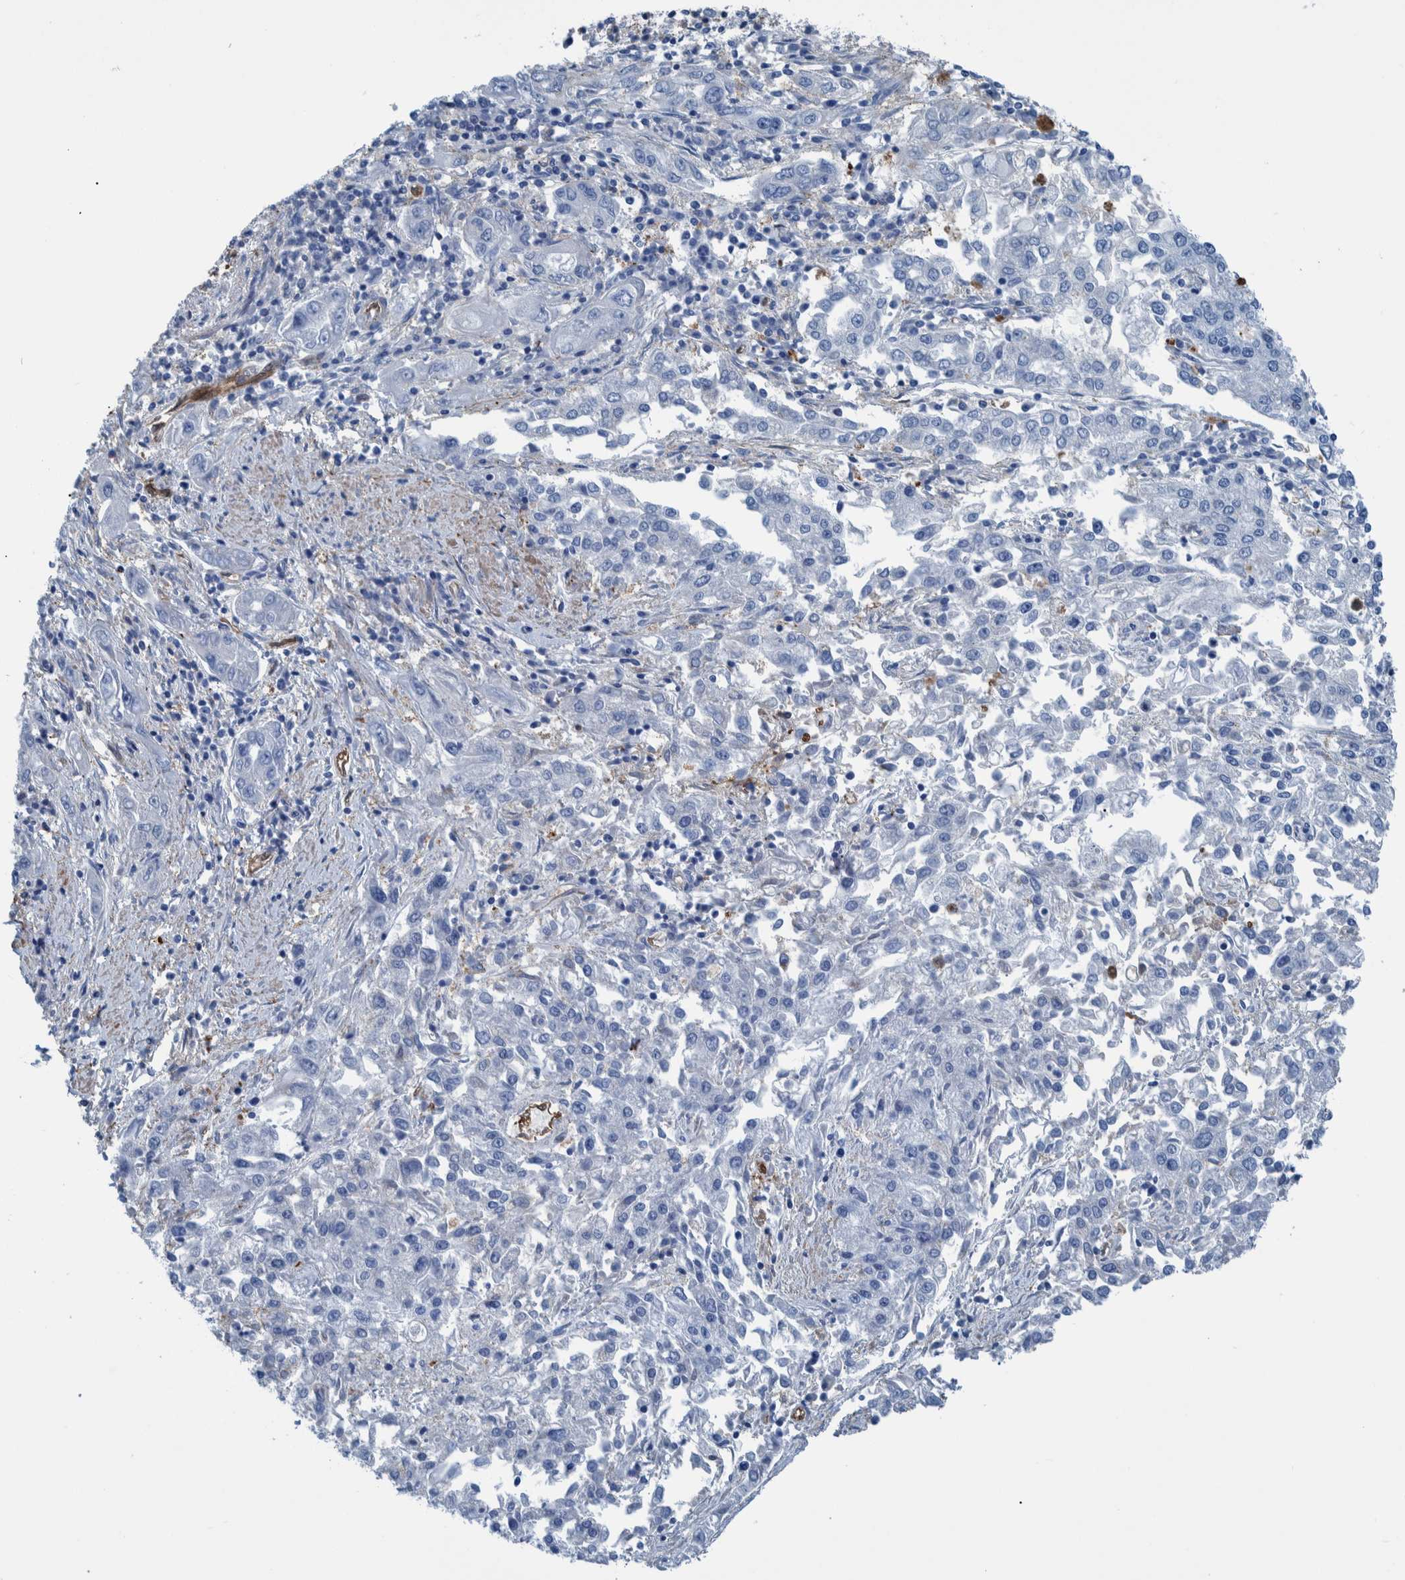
{"staining": {"intensity": "negative", "quantity": "none", "location": "none"}, "tissue": "endometrial cancer", "cell_type": "Tumor cells", "image_type": "cancer", "snomed": [{"axis": "morphology", "description": "Adenocarcinoma, NOS"}, {"axis": "topography", "description": "Endometrium"}], "caption": "This image is of endometrial adenocarcinoma stained with immunohistochemistry to label a protein in brown with the nuclei are counter-stained blue. There is no expression in tumor cells.", "gene": "IDO1", "patient": {"sex": "female", "age": 49}}